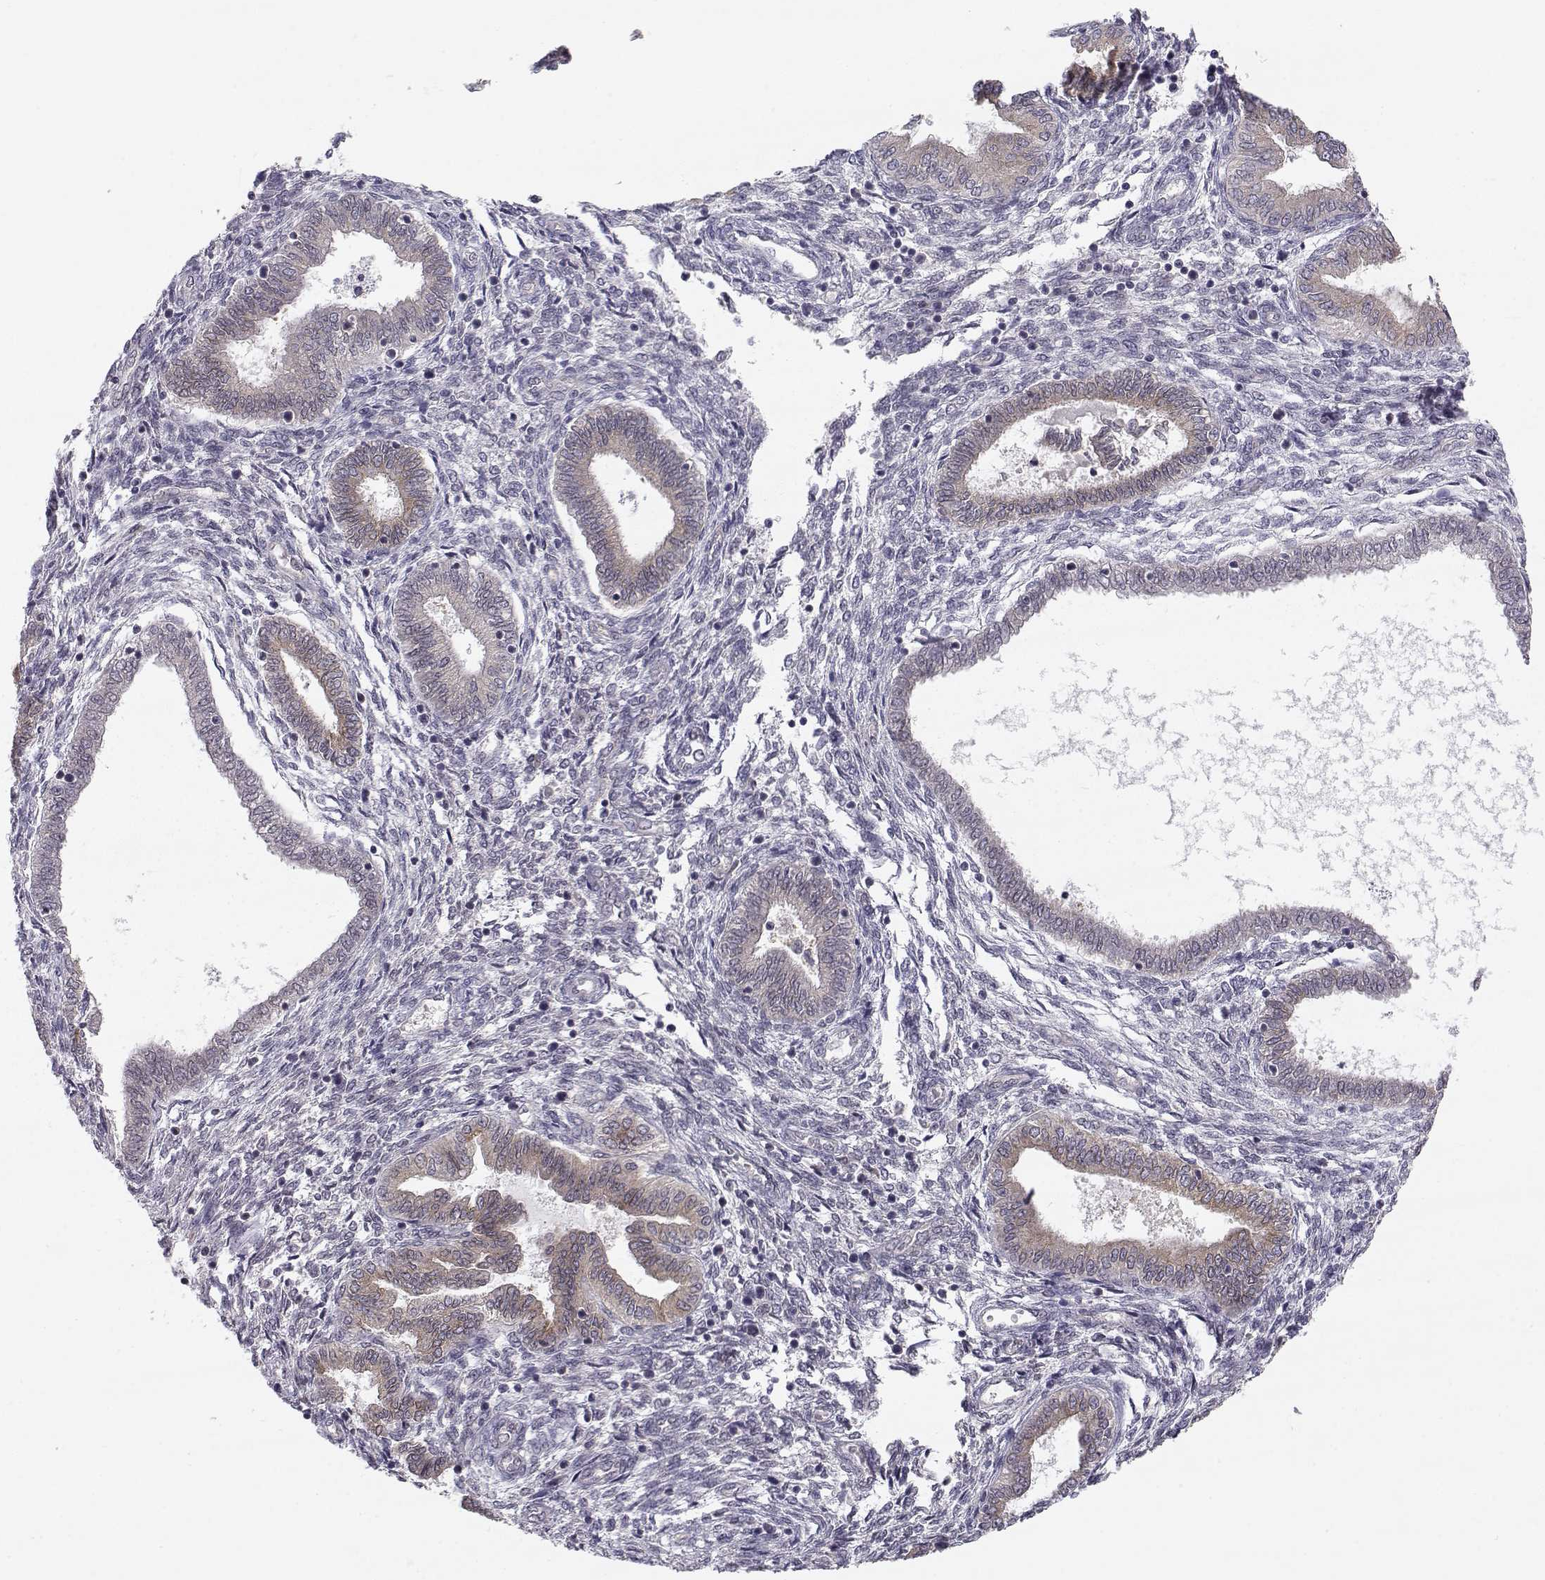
{"staining": {"intensity": "negative", "quantity": "none", "location": "none"}, "tissue": "endometrium", "cell_type": "Cells in endometrial stroma", "image_type": "normal", "snomed": [{"axis": "morphology", "description": "Normal tissue, NOS"}, {"axis": "topography", "description": "Endometrium"}], "caption": "An immunohistochemistry image of unremarkable endometrium is shown. There is no staining in cells in endometrial stroma of endometrium.", "gene": "KIF13B", "patient": {"sex": "female", "age": 42}}